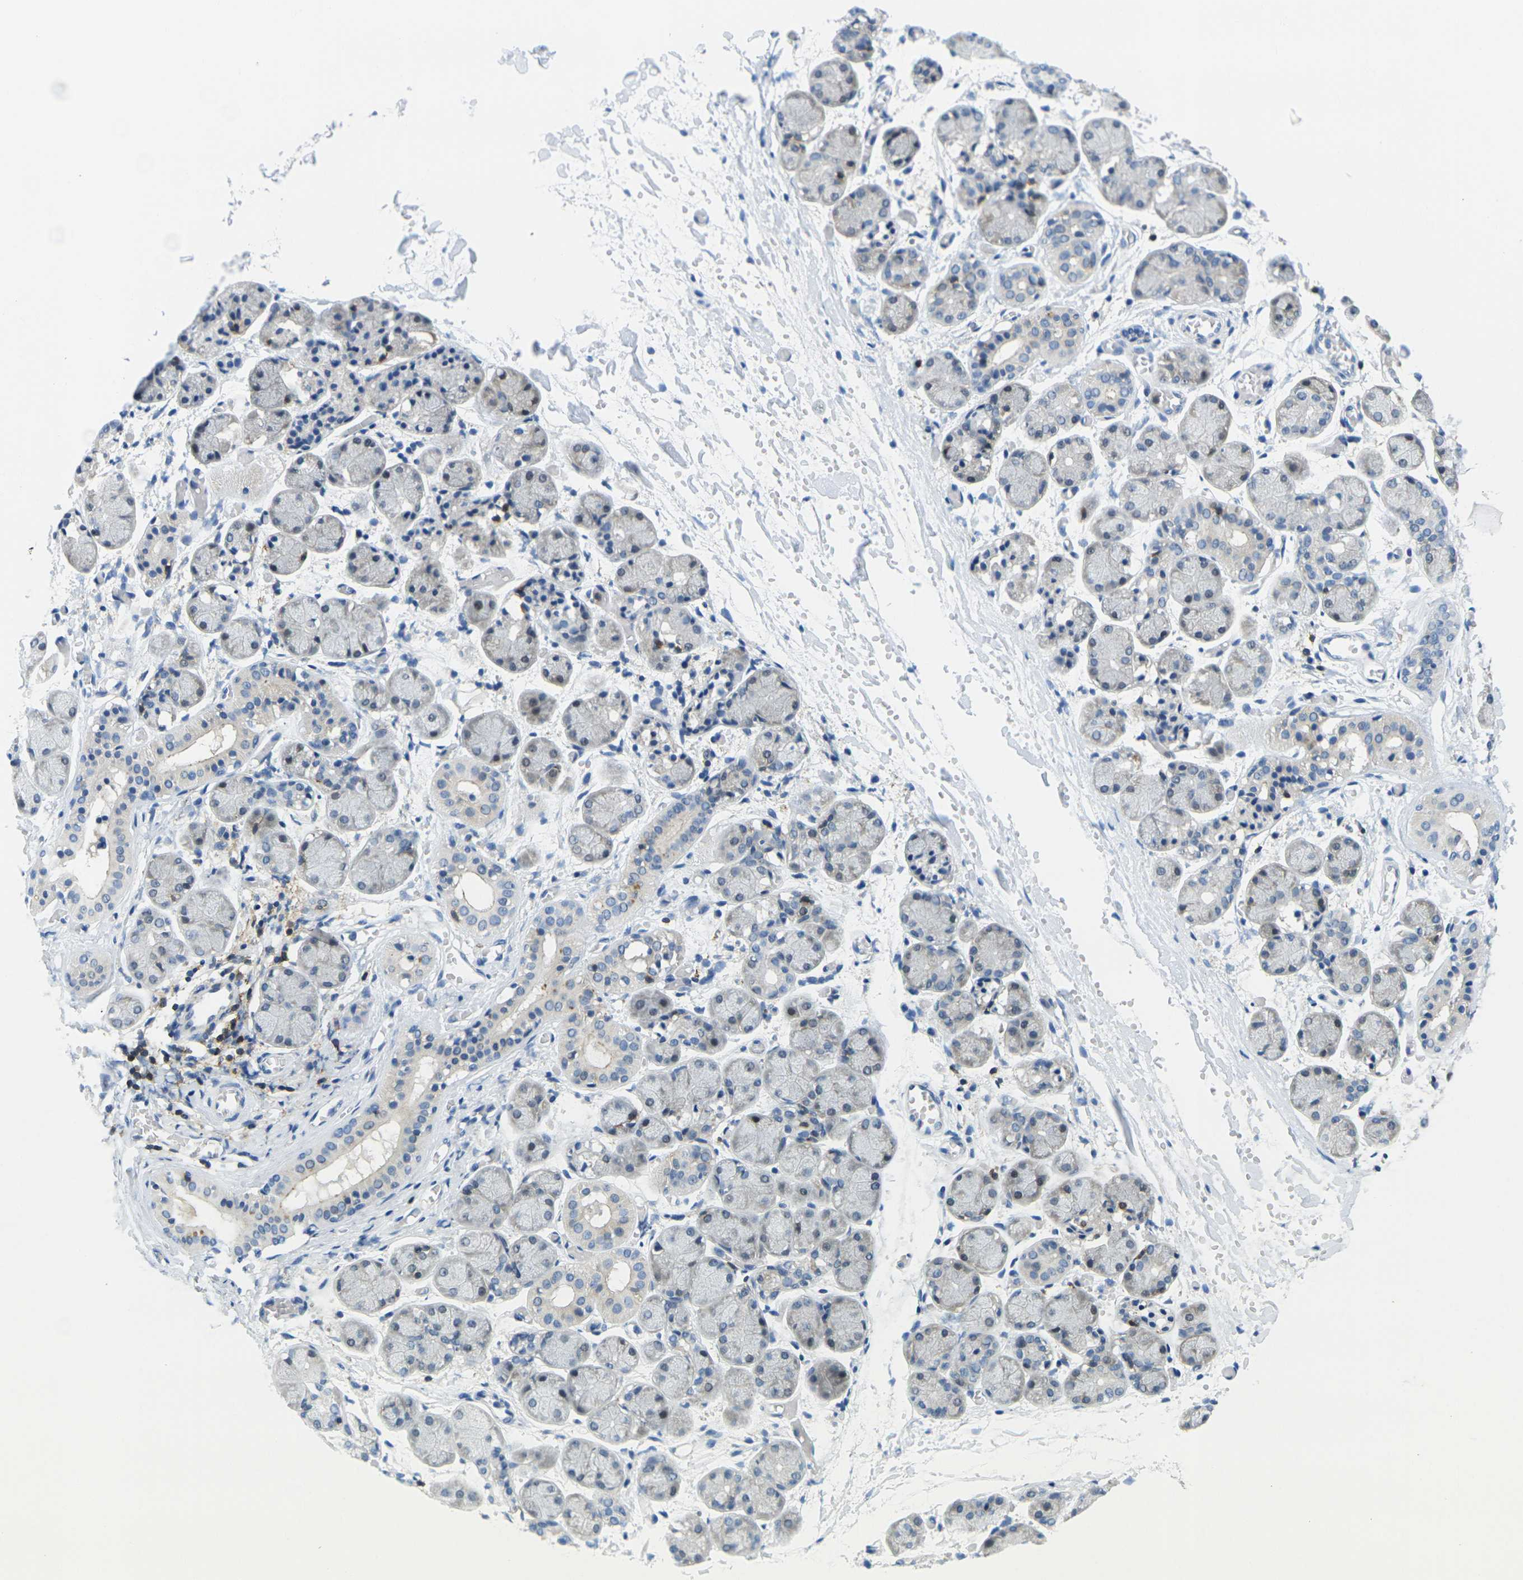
{"staining": {"intensity": "negative", "quantity": "none", "location": "none"}, "tissue": "salivary gland", "cell_type": "Glandular cells", "image_type": "normal", "snomed": [{"axis": "morphology", "description": "Normal tissue, NOS"}, {"axis": "topography", "description": "Salivary gland"}], "caption": "DAB (3,3'-diaminobenzidine) immunohistochemical staining of unremarkable salivary gland shows no significant positivity in glandular cells. (Stains: DAB immunohistochemistry with hematoxylin counter stain, Microscopy: brightfield microscopy at high magnification).", "gene": "CD3D", "patient": {"sex": "female", "age": 24}}